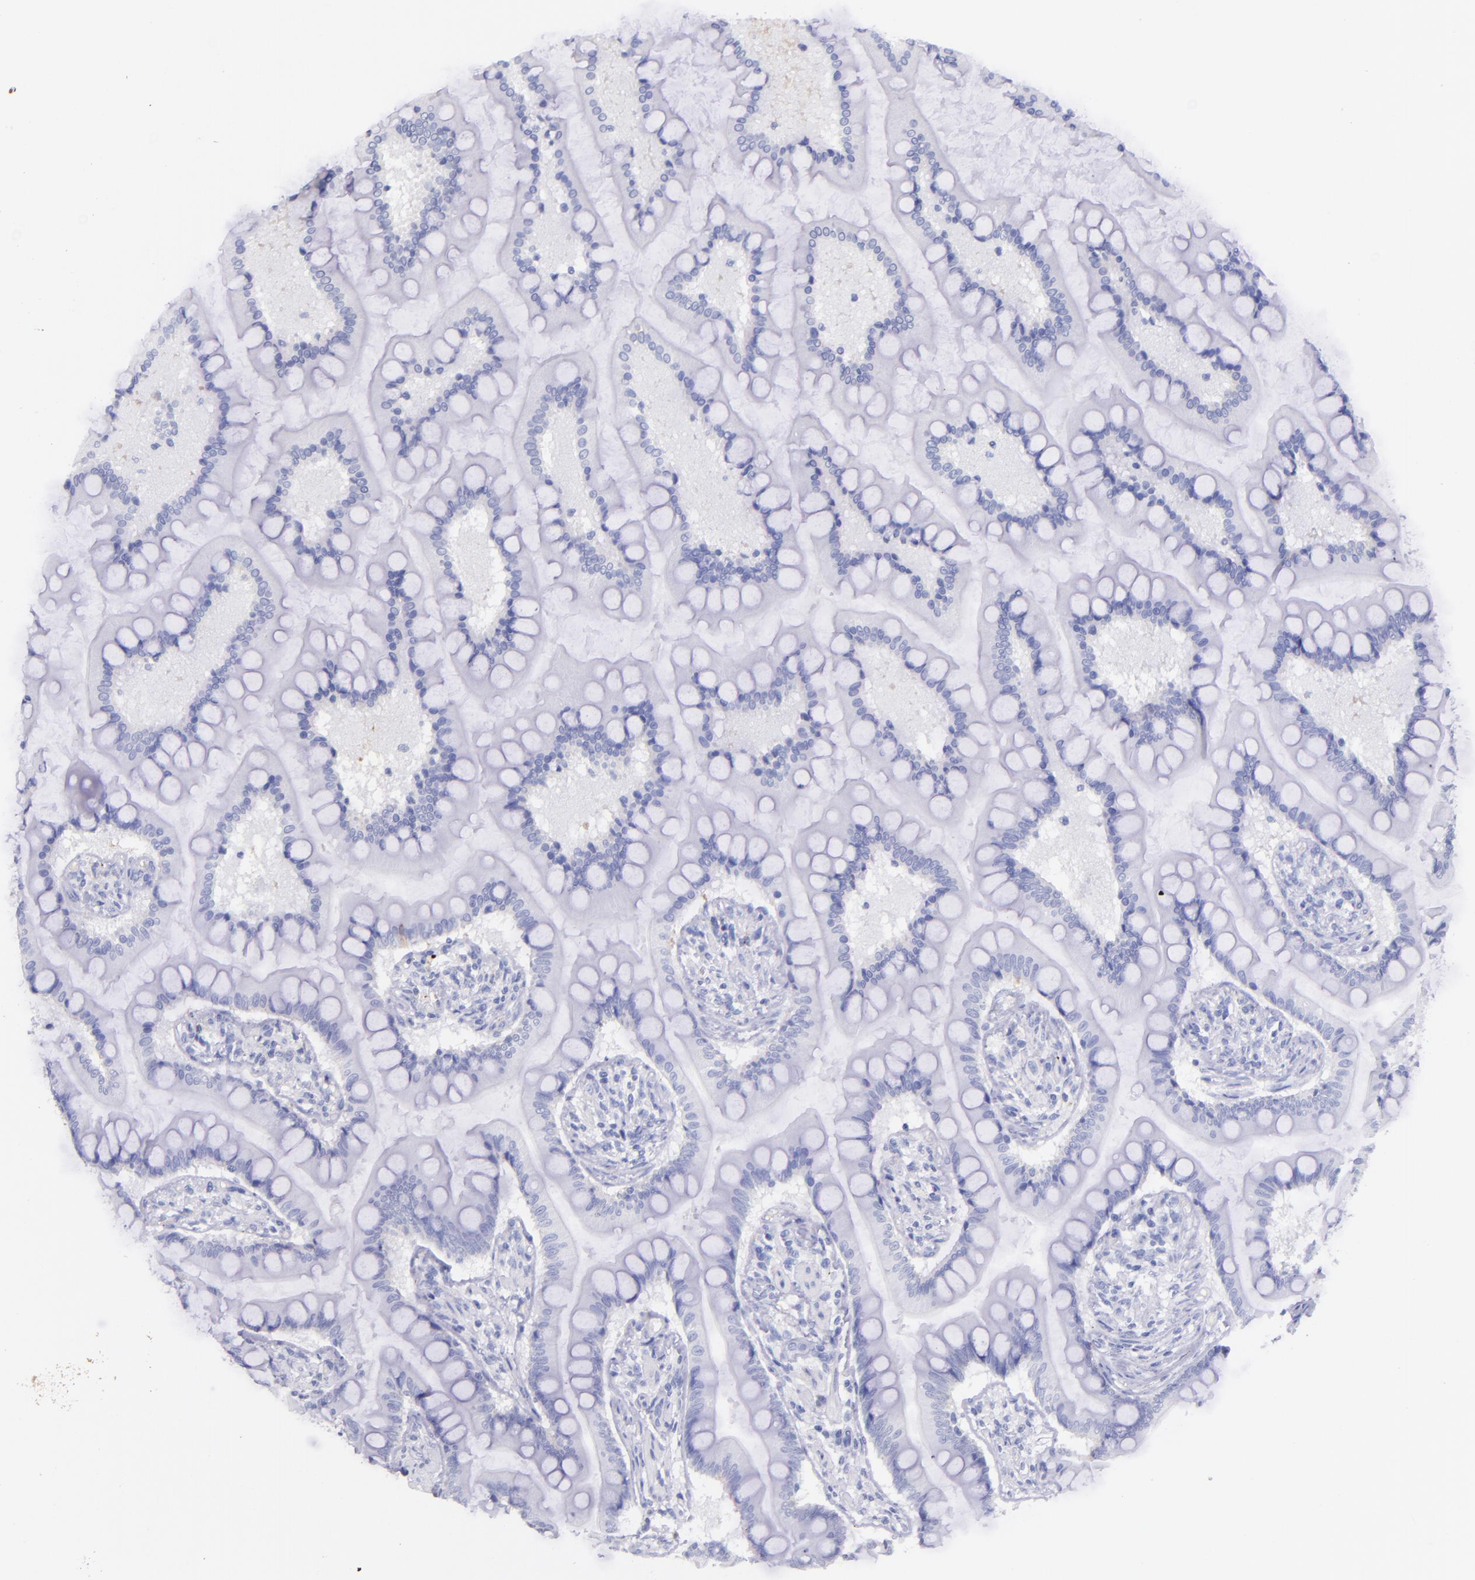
{"staining": {"intensity": "negative", "quantity": "none", "location": "none"}, "tissue": "small intestine", "cell_type": "Glandular cells", "image_type": "normal", "snomed": [{"axis": "morphology", "description": "Normal tissue, NOS"}, {"axis": "topography", "description": "Small intestine"}], "caption": "Immunohistochemistry (IHC) image of unremarkable small intestine: human small intestine stained with DAB (3,3'-diaminobenzidine) demonstrates no significant protein expression in glandular cells. The staining is performed using DAB brown chromogen with nuclei counter-stained in using hematoxylin.", "gene": "KNG1", "patient": {"sex": "male", "age": 41}}